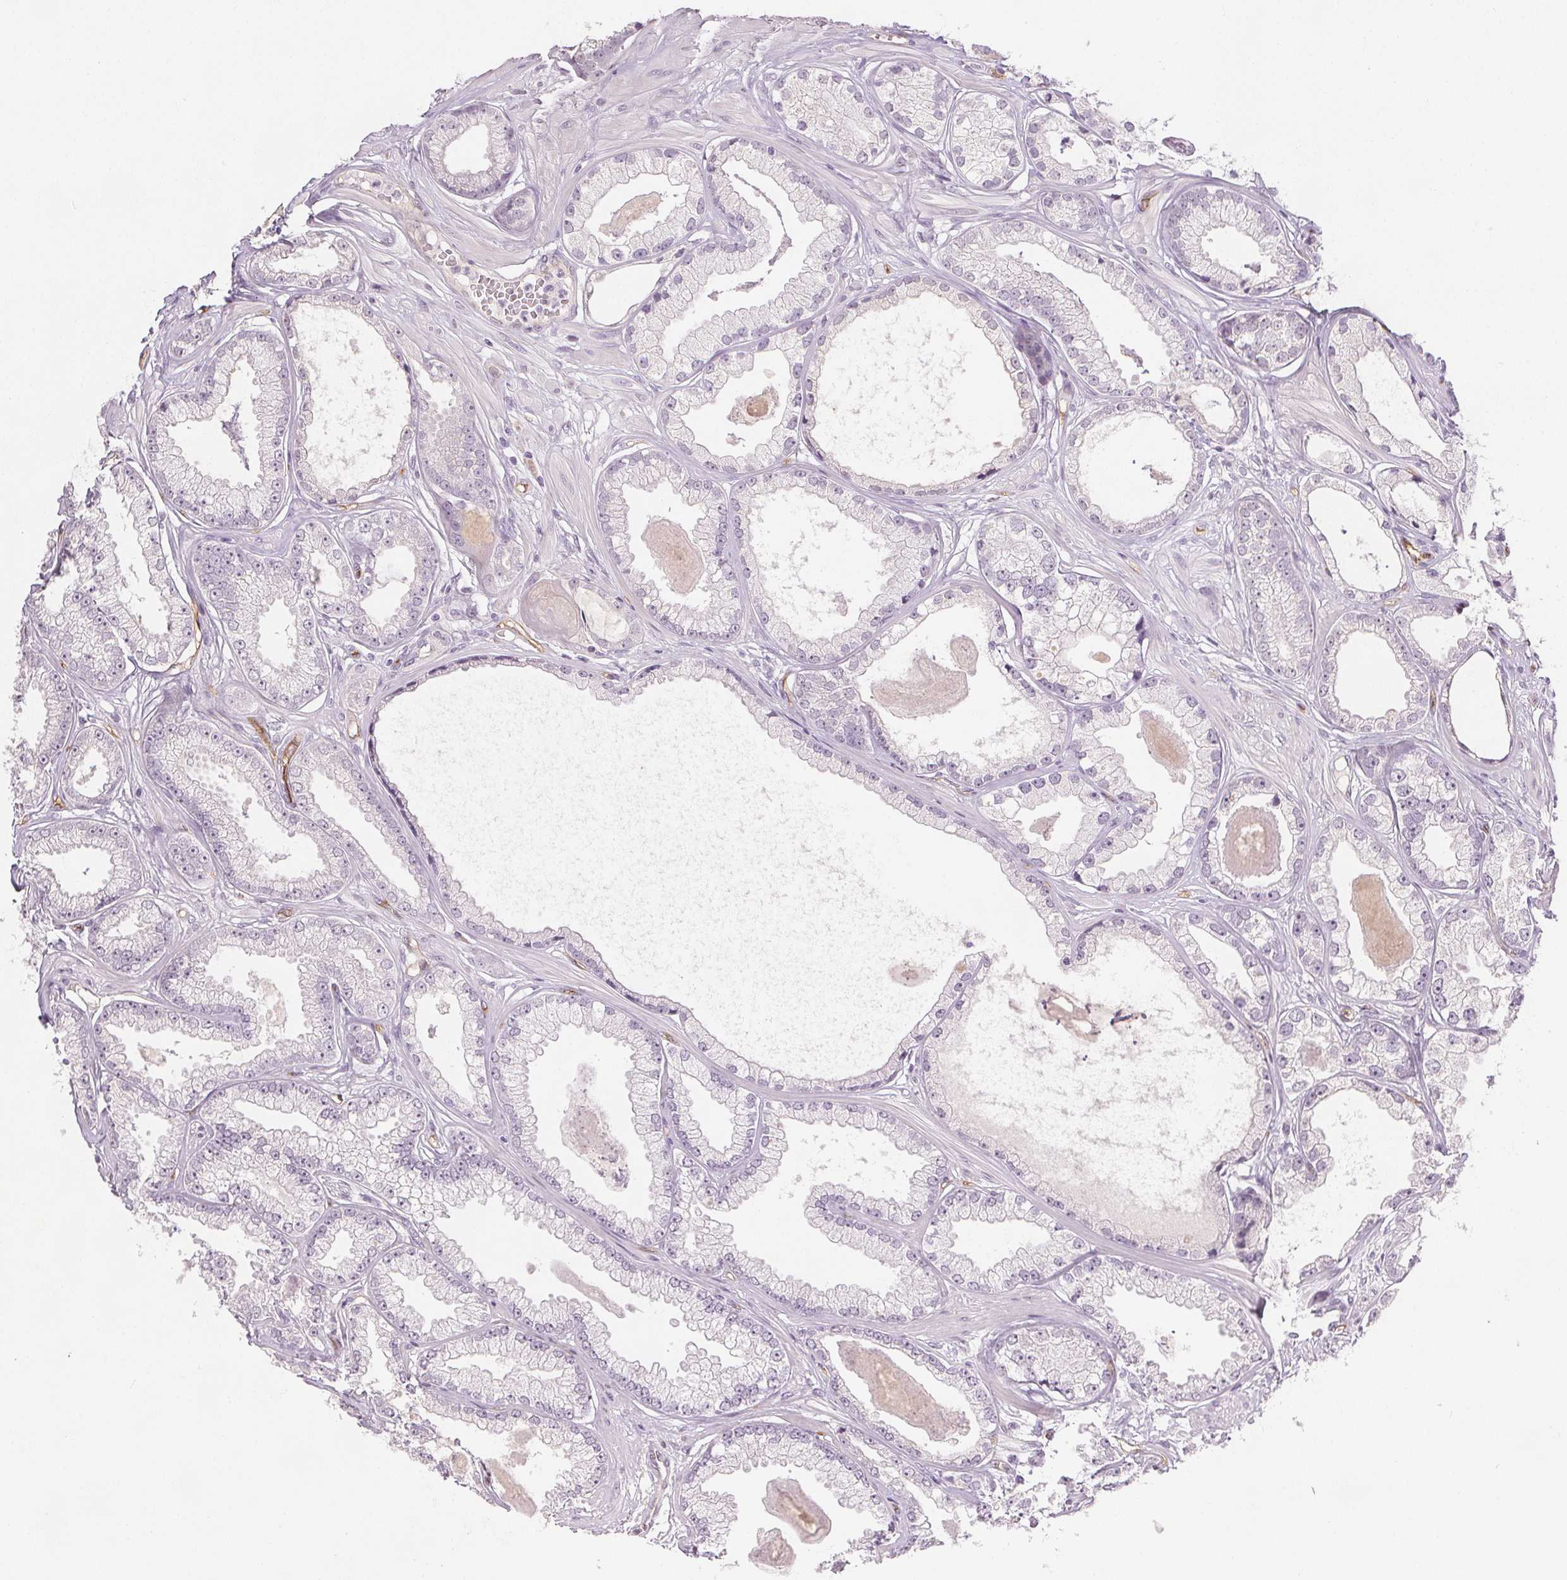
{"staining": {"intensity": "negative", "quantity": "none", "location": "none"}, "tissue": "prostate cancer", "cell_type": "Tumor cells", "image_type": "cancer", "snomed": [{"axis": "morphology", "description": "Adenocarcinoma, Low grade"}, {"axis": "topography", "description": "Prostate"}], "caption": "DAB (3,3'-diaminobenzidine) immunohistochemical staining of prostate cancer demonstrates no significant expression in tumor cells. (Immunohistochemistry (ihc), brightfield microscopy, high magnification).", "gene": "PODXL", "patient": {"sex": "male", "age": 64}}